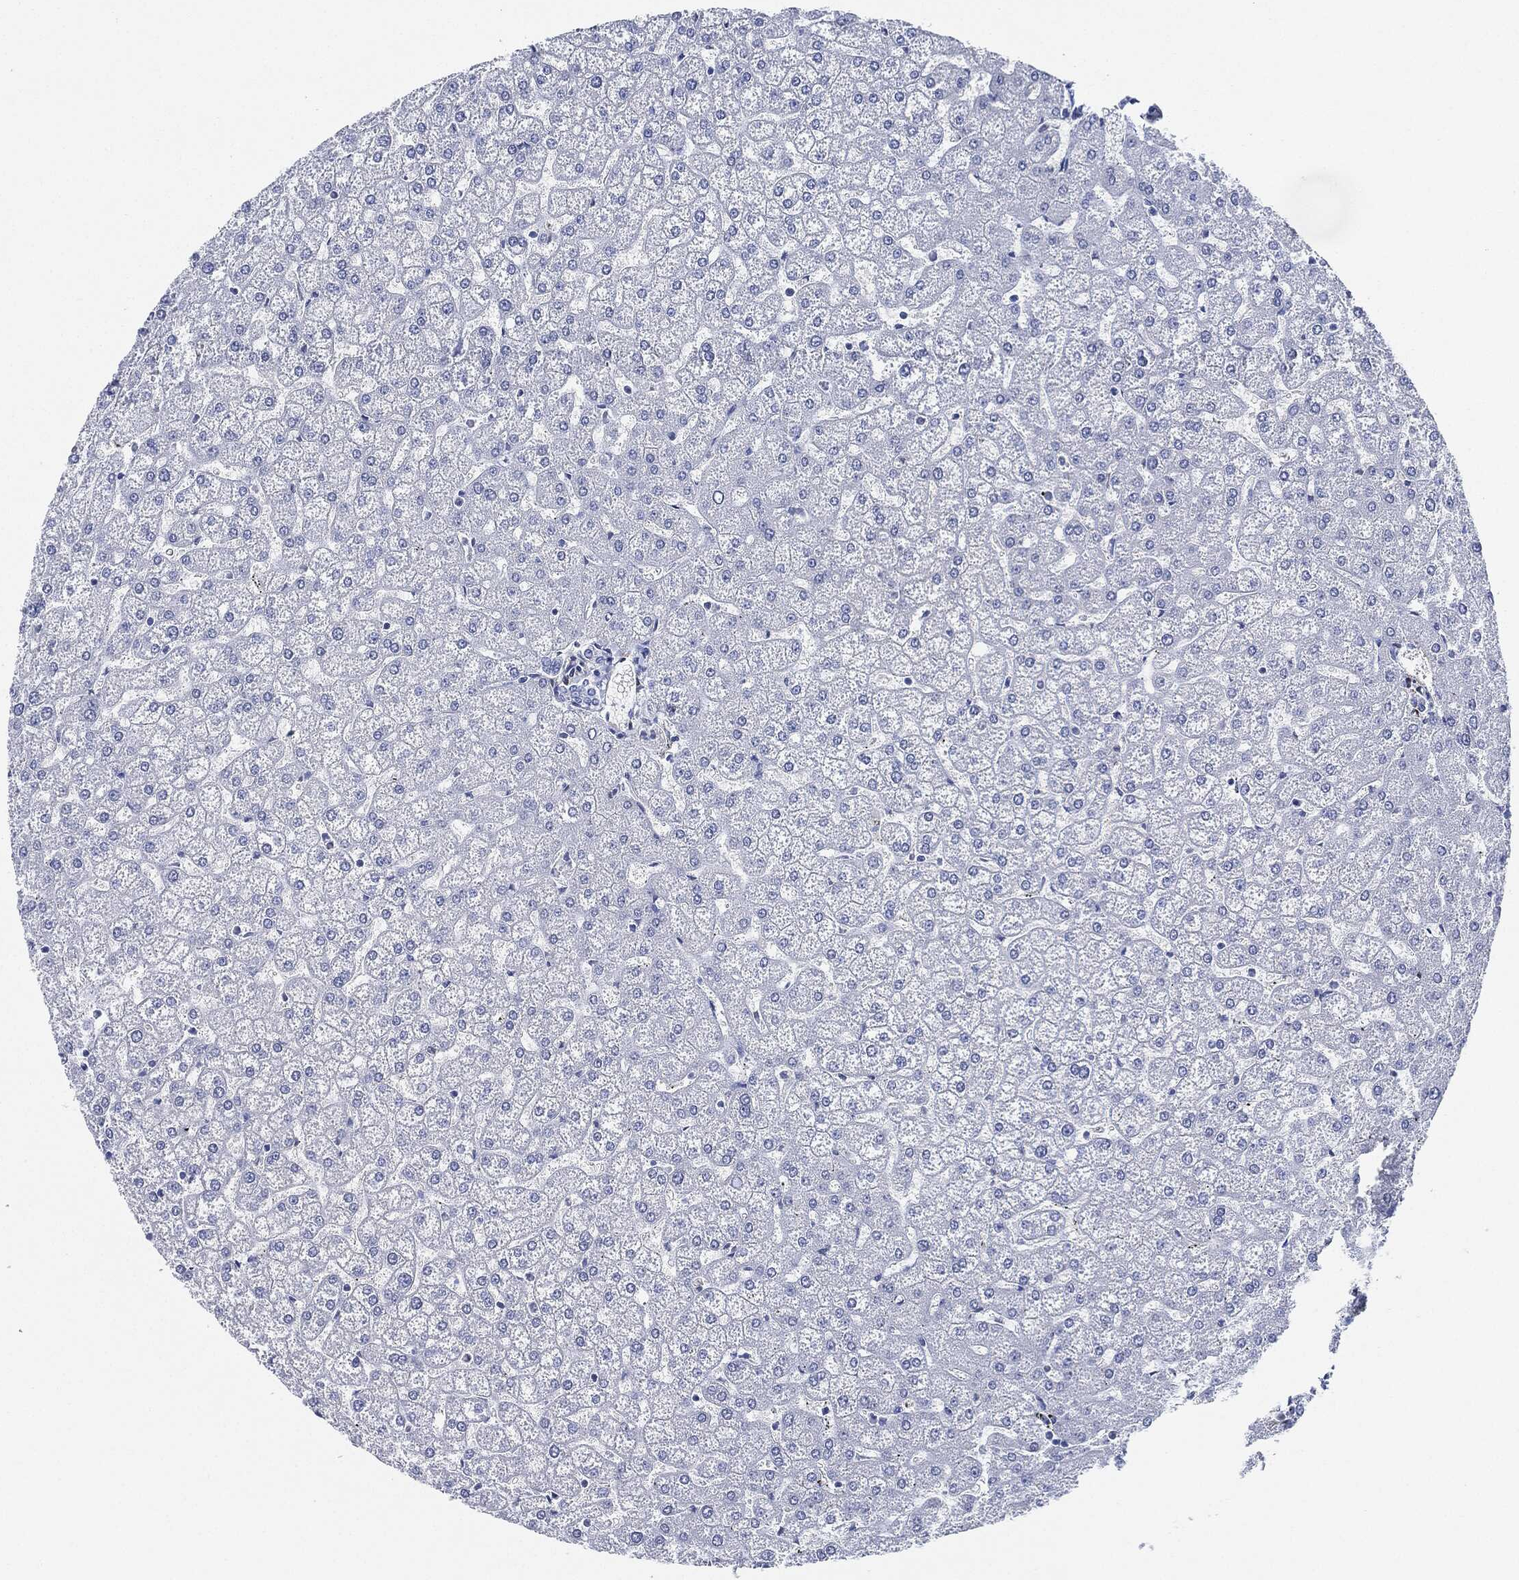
{"staining": {"intensity": "negative", "quantity": "none", "location": "none"}, "tissue": "liver", "cell_type": "Cholangiocytes", "image_type": "normal", "snomed": [{"axis": "morphology", "description": "Normal tissue, NOS"}, {"axis": "topography", "description": "Liver"}], "caption": "Immunohistochemistry (IHC) histopathology image of normal human liver stained for a protein (brown), which shows no expression in cholangiocytes. (Immunohistochemistry (IHC), brightfield microscopy, high magnification).", "gene": "TAGLN", "patient": {"sex": "female", "age": 32}}